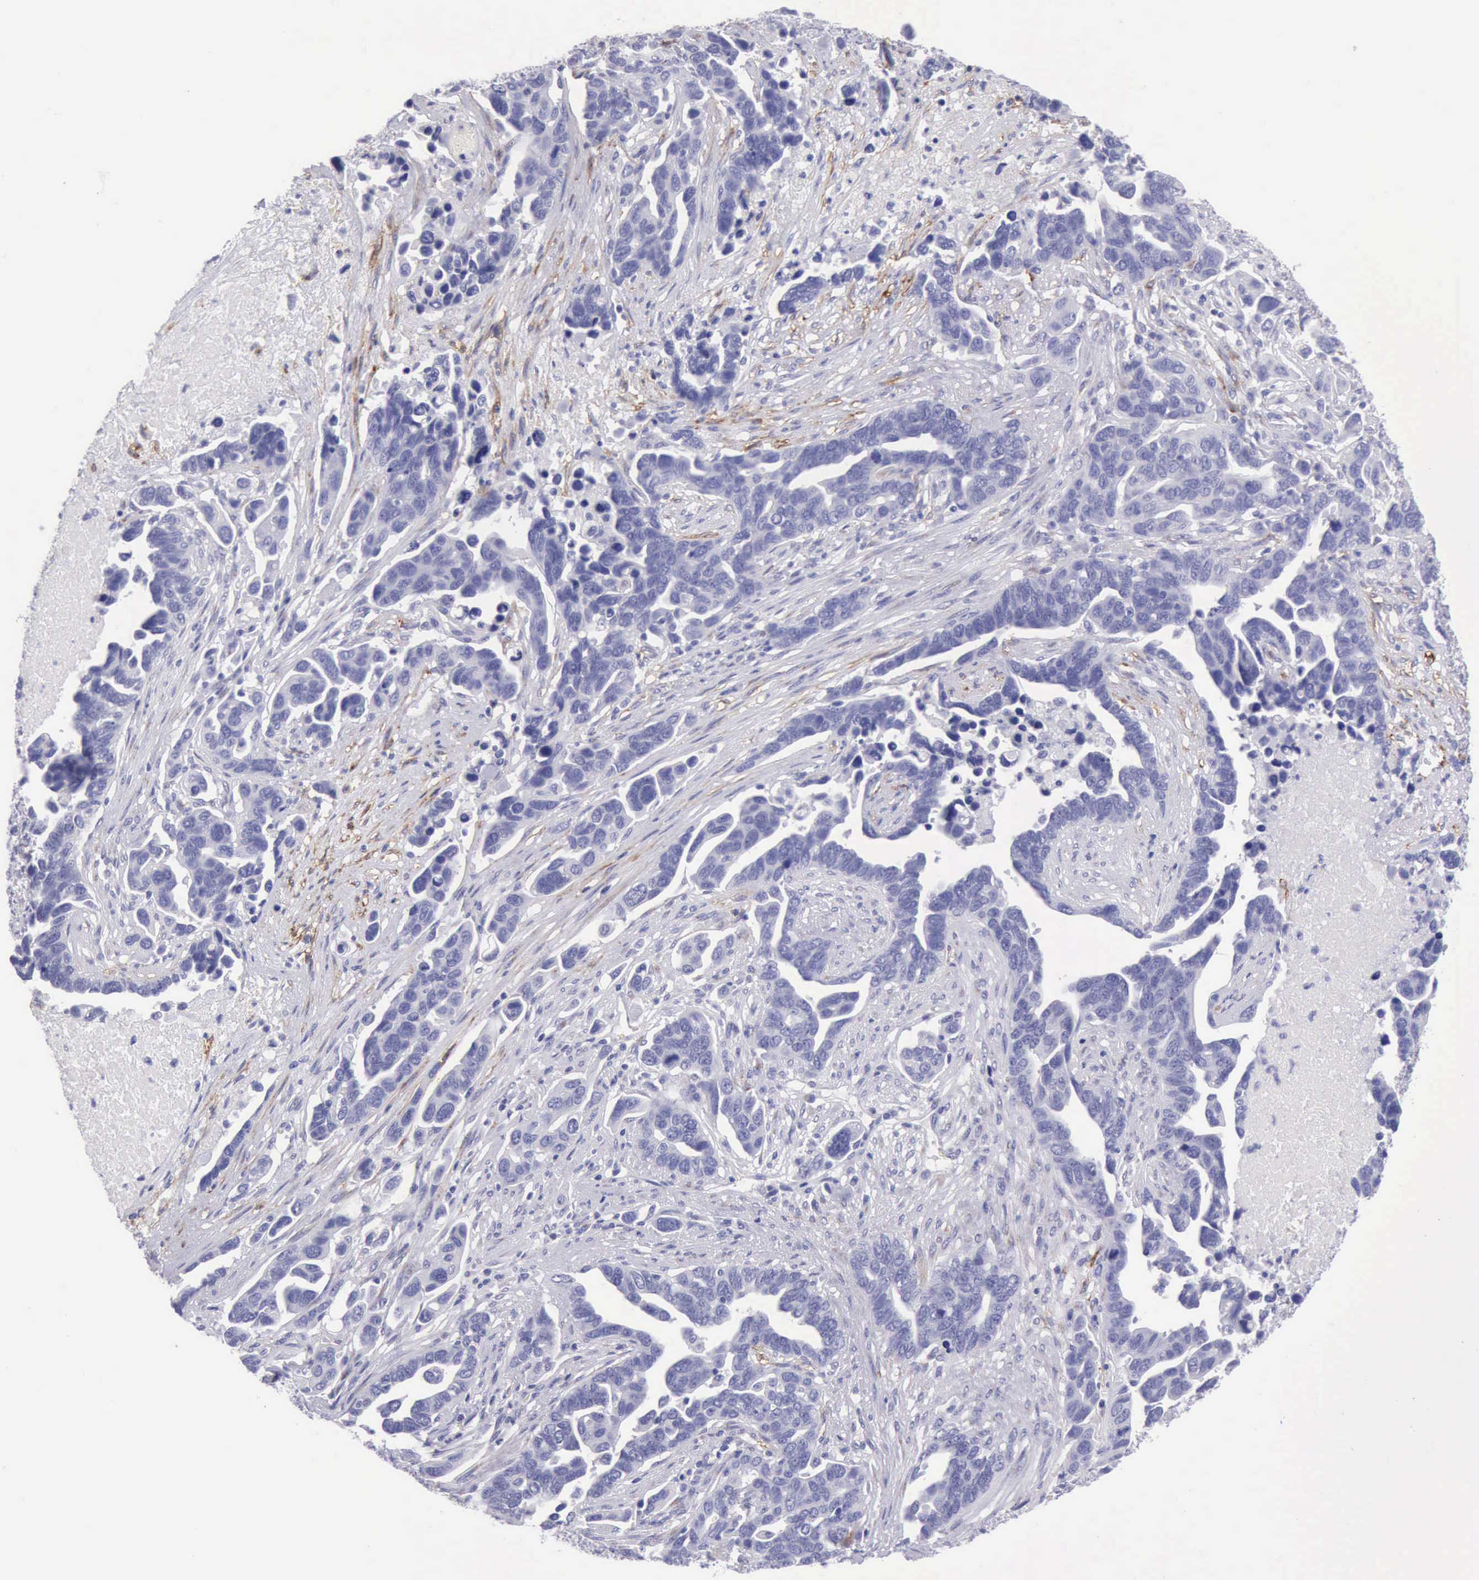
{"staining": {"intensity": "negative", "quantity": "none", "location": "none"}, "tissue": "ovarian cancer", "cell_type": "Tumor cells", "image_type": "cancer", "snomed": [{"axis": "morphology", "description": "Cystadenocarcinoma, serous, NOS"}, {"axis": "topography", "description": "Ovary"}], "caption": "Ovarian cancer stained for a protein using immunohistochemistry shows no staining tumor cells.", "gene": "AOC3", "patient": {"sex": "female", "age": 54}}